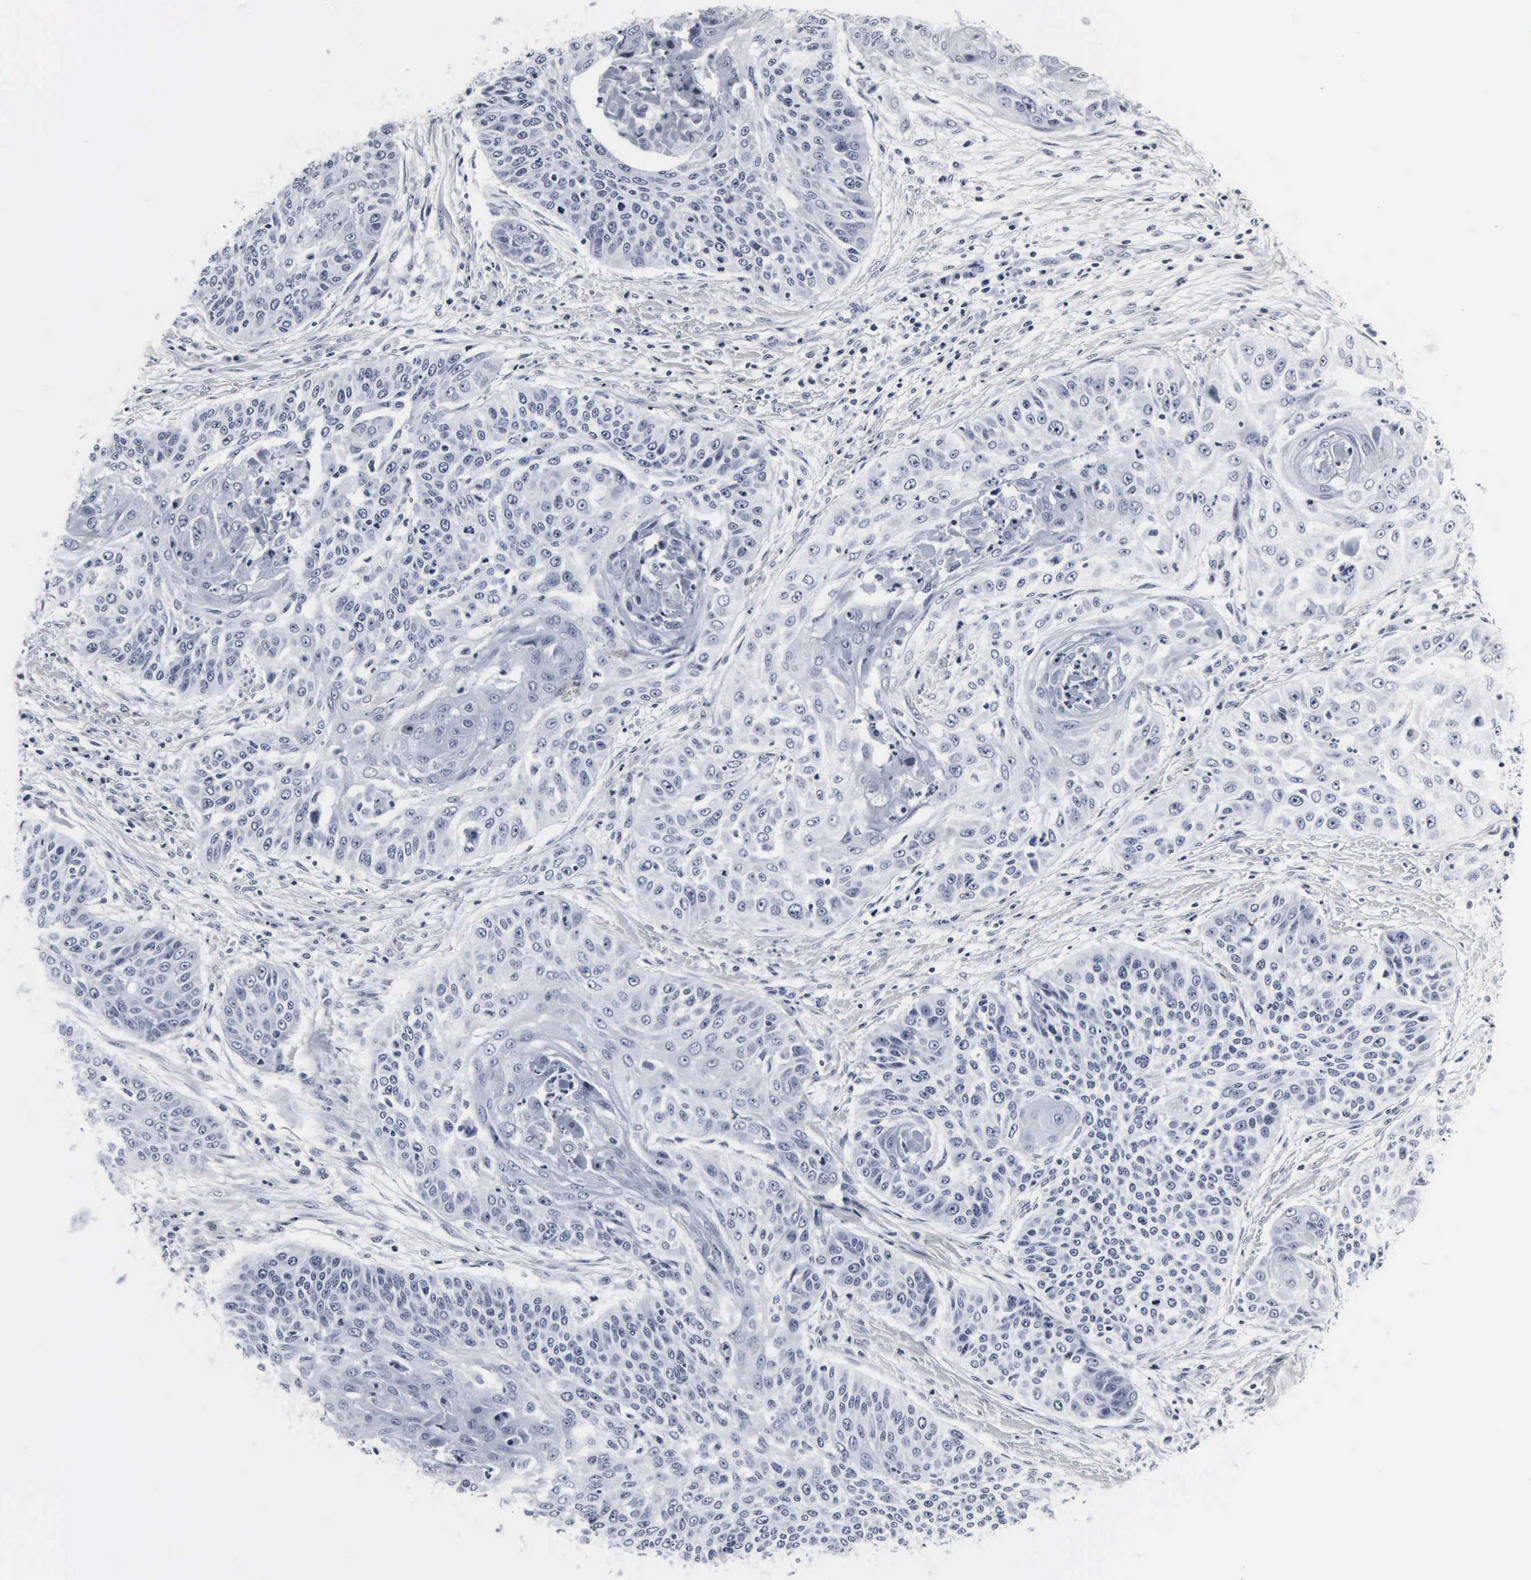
{"staining": {"intensity": "negative", "quantity": "none", "location": "none"}, "tissue": "cervical cancer", "cell_type": "Tumor cells", "image_type": "cancer", "snomed": [{"axis": "morphology", "description": "Squamous cell carcinoma, NOS"}, {"axis": "topography", "description": "Cervix"}], "caption": "Tumor cells are negative for brown protein staining in squamous cell carcinoma (cervical).", "gene": "DGCR2", "patient": {"sex": "female", "age": 64}}